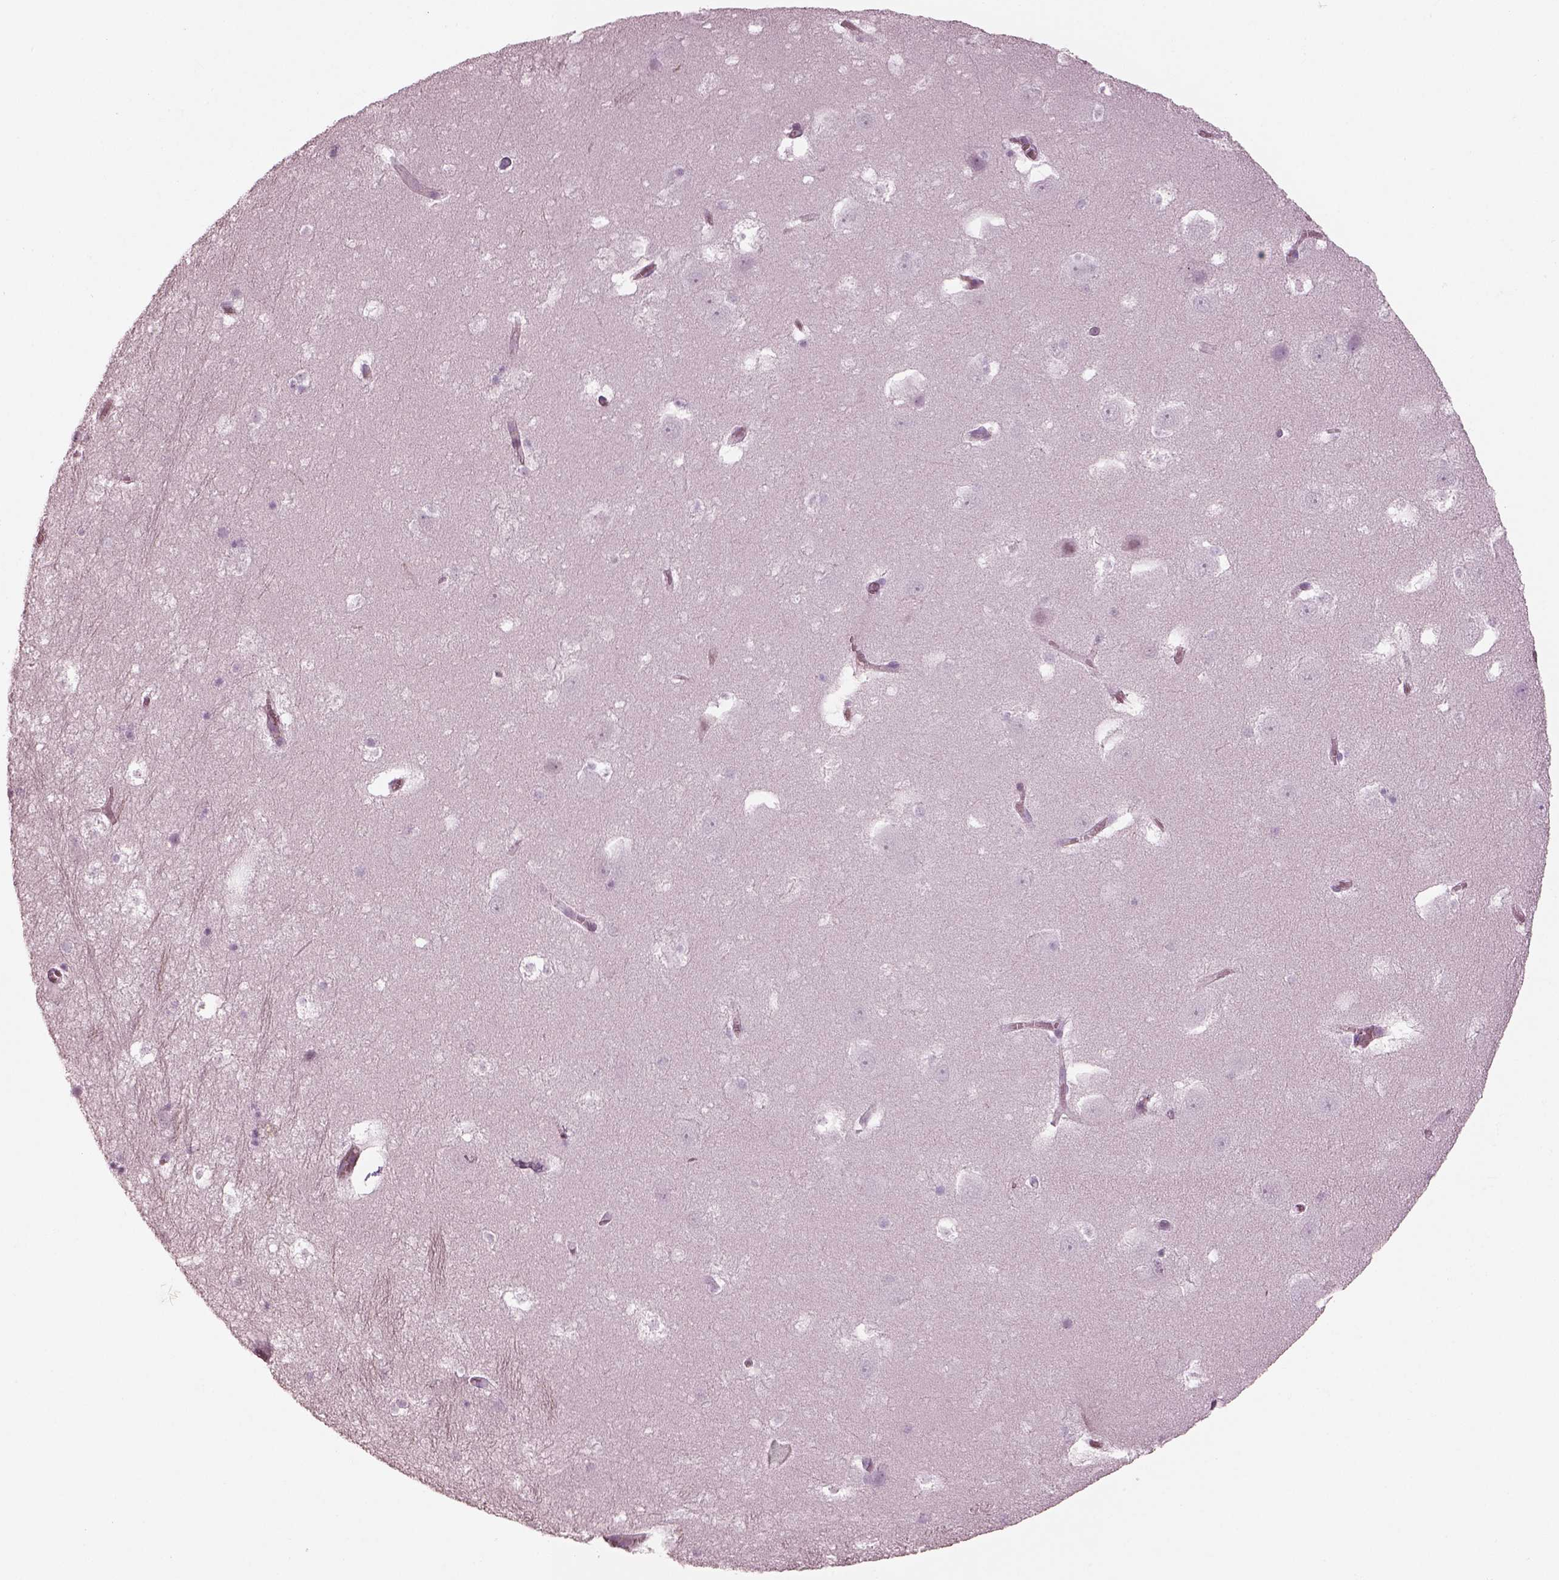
{"staining": {"intensity": "negative", "quantity": "none", "location": "none"}, "tissue": "hippocampus", "cell_type": "Glial cells", "image_type": "normal", "snomed": [{"axis": "morphology", "description": "Normal tissue, NOS"}, {"axis": "topography", "description": "Hippocampus"}], "caption": "DAB (3,3'-diaminobenzidine) immunohistochemical staining of unremarkable human hippocampus displays no significant positivity in glial cells.", "gene": "ENSG00000289258", "patient": {"sex": "male", "age": 45}}